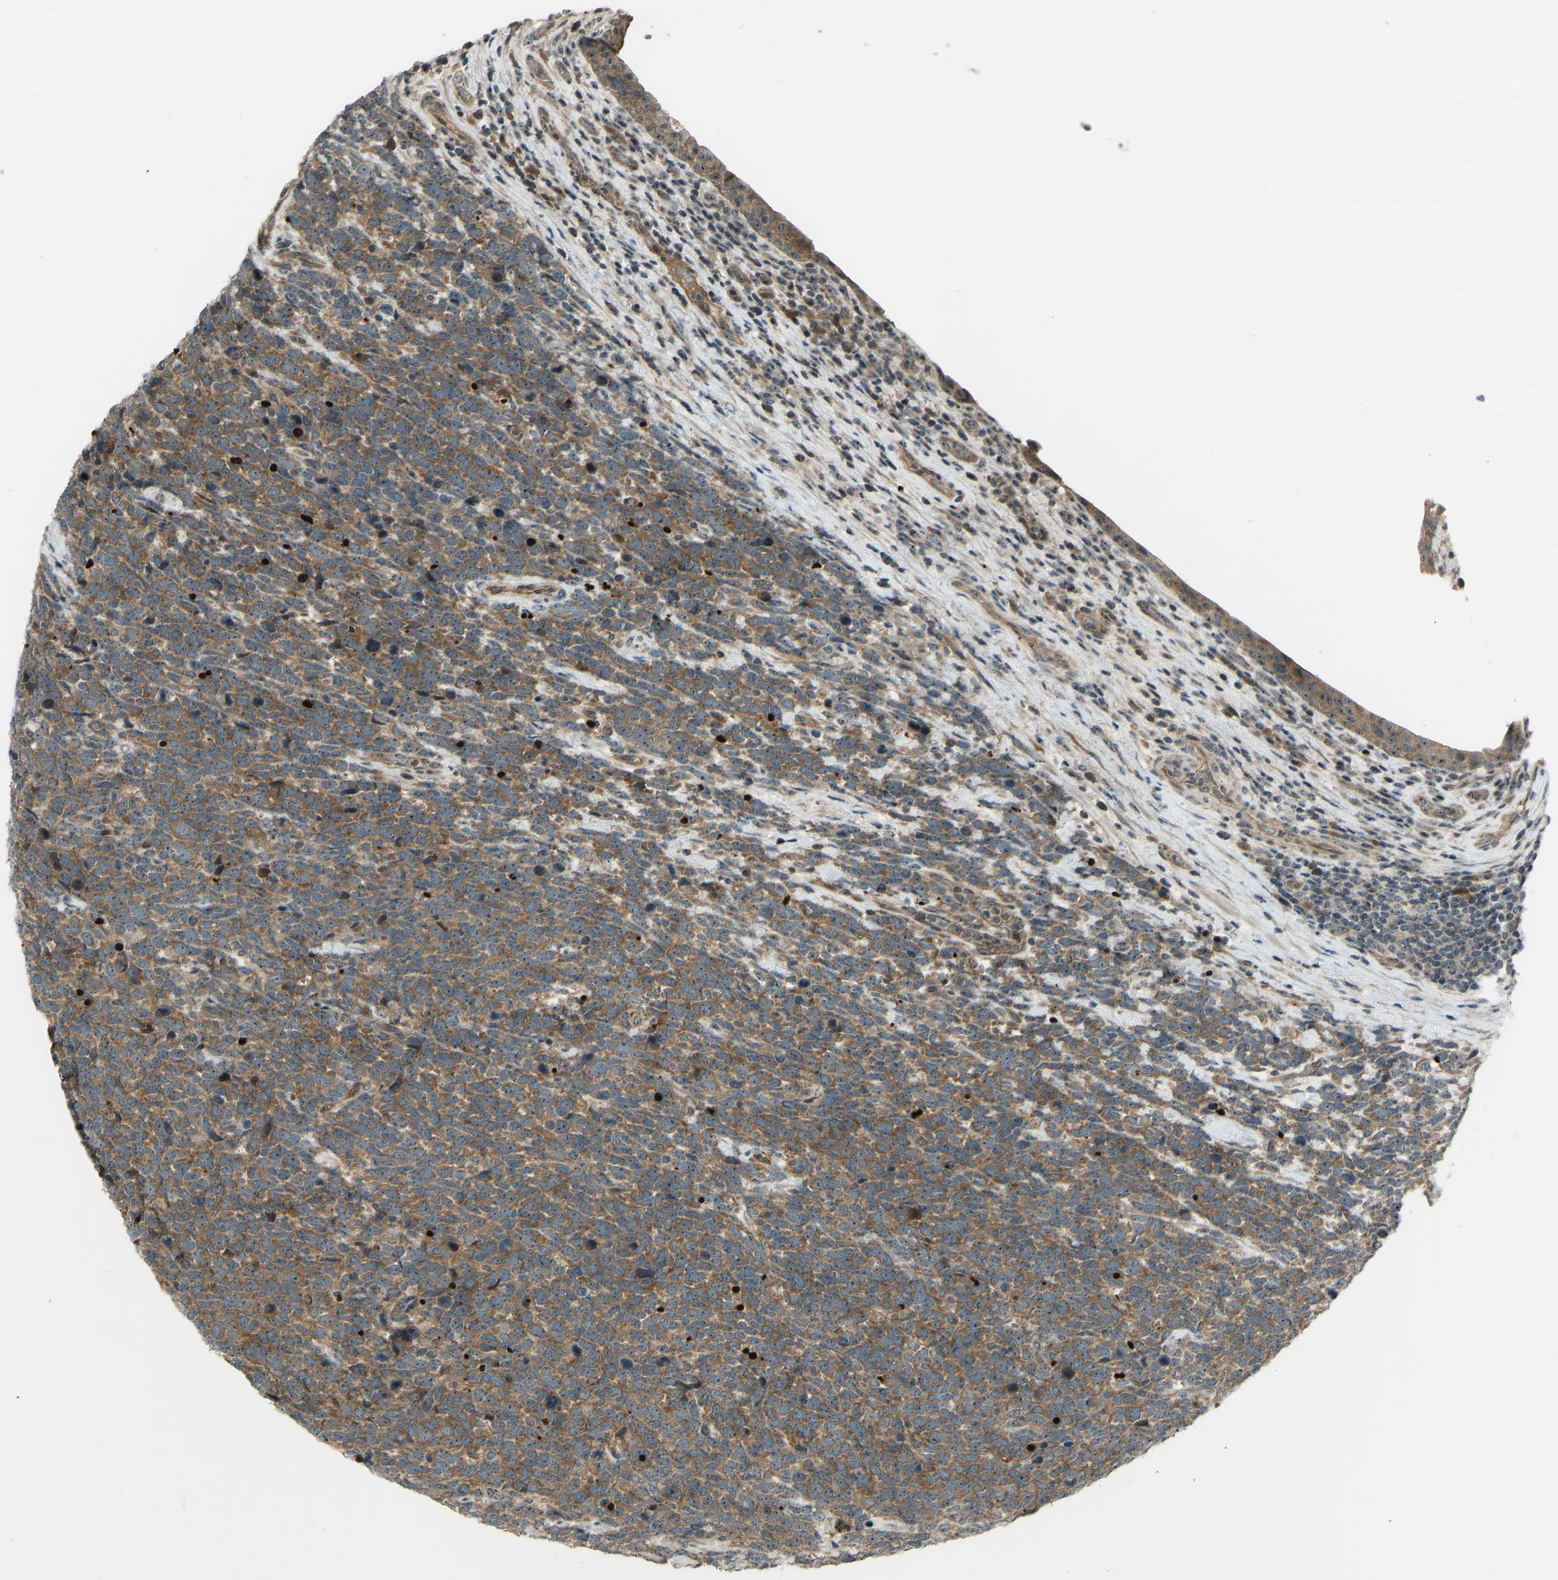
{"staining": {"intensity": "moderate", "quantity": ">75%", "location": "cytoplasmic/membranous"}, "tissue": "urothelial cancer", "cell_type": "Tumor cells", "image_type": "cancer", "snomed": [{"axis": "morphology", "description": "Urothelial carcinoma, High grade"}, {"axis": "topography", "description": "Urinary bladder"}], "caption": "Immunohistochemistry of high-grade urothelial carcinoma shows medium levels of moderate cytoplasmic/membranous expression in approximately >75% of tumor cells. (IHC, brightfield microscopy, high magnification).", "gene": "SVOPL", "patient": {"sex": "female", "age": 82}}